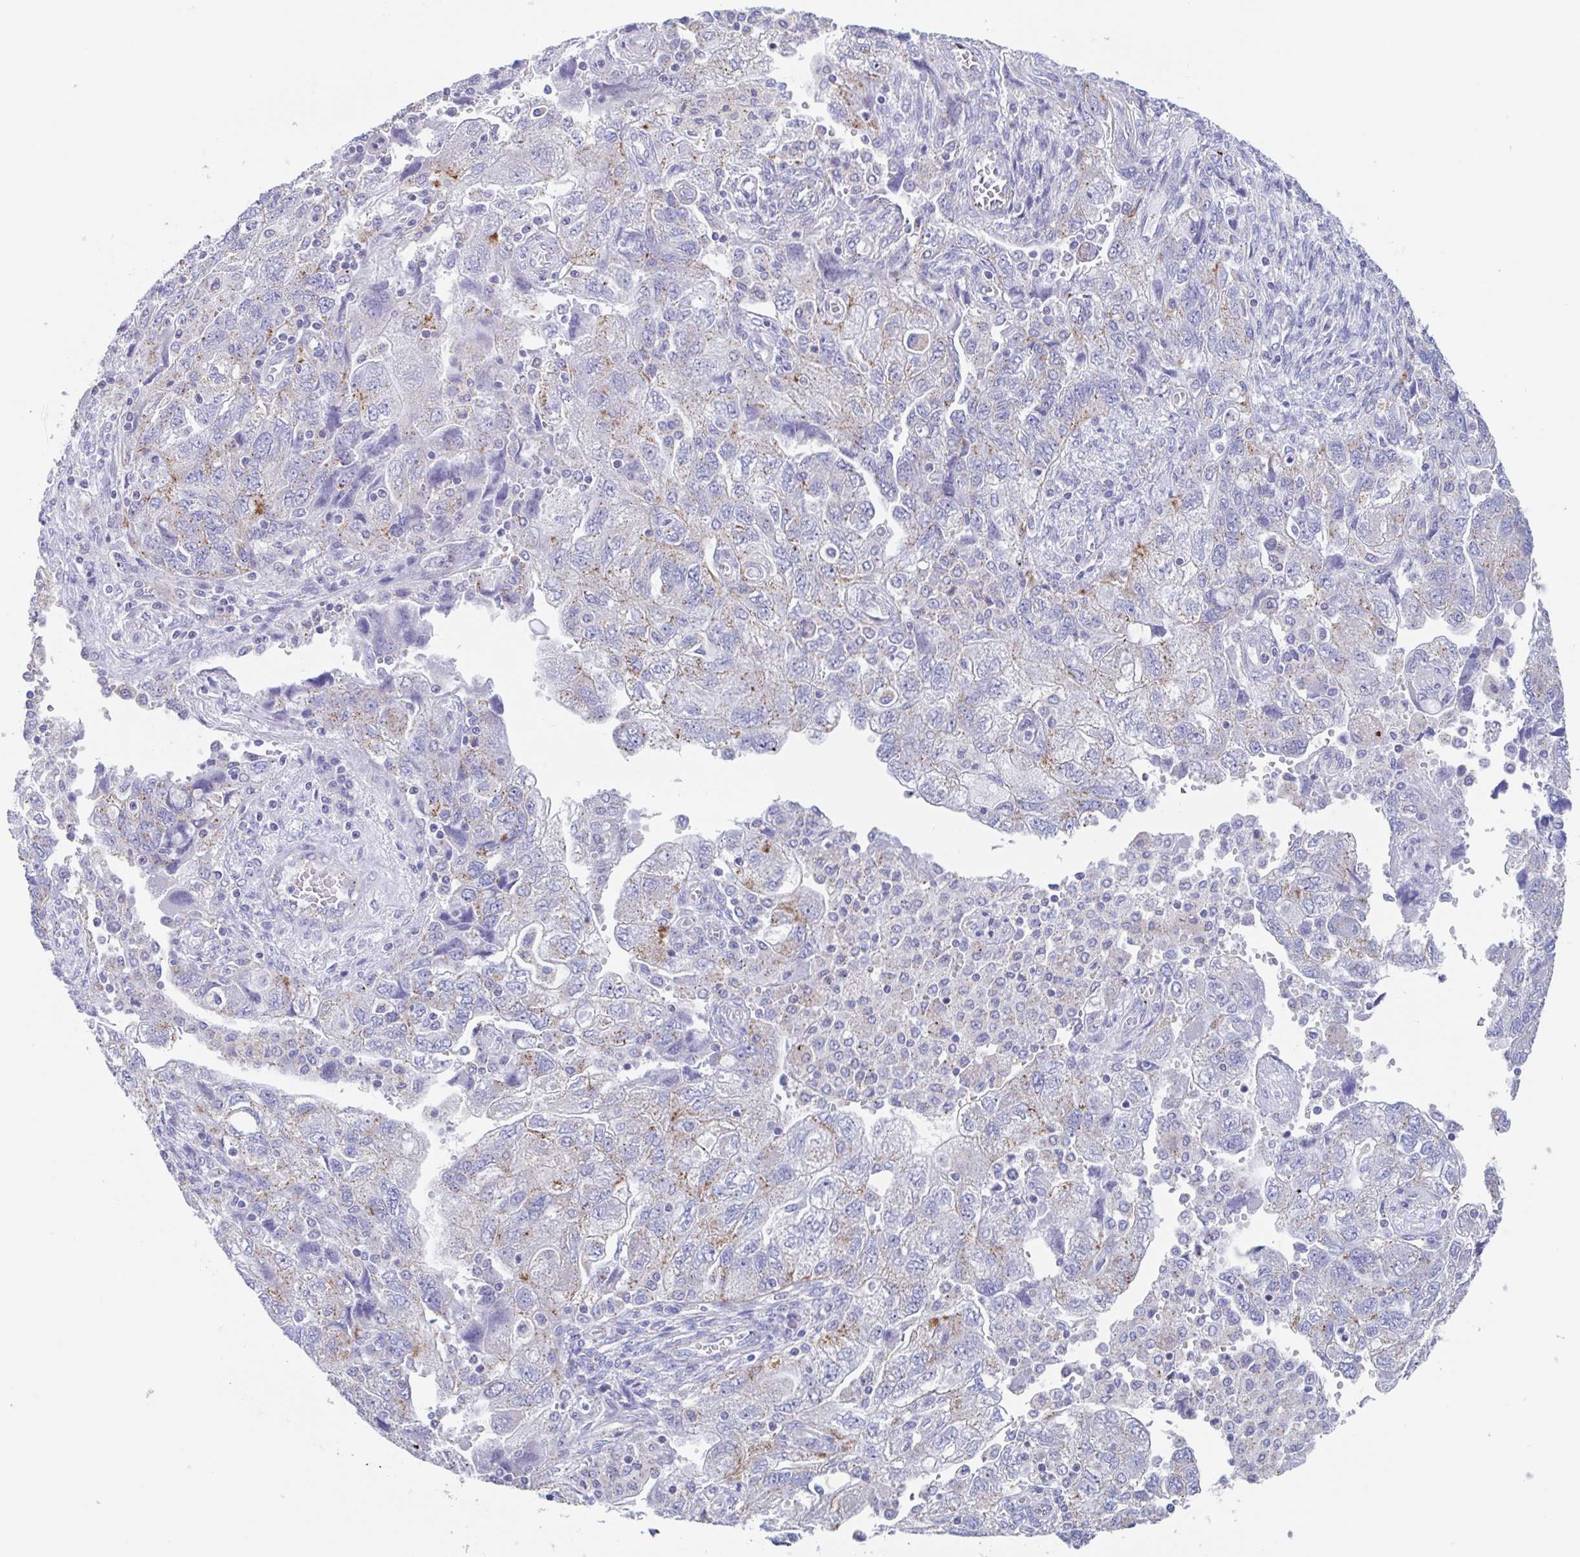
{"staining": {"intensity": "moderate", "quantity": "<25%", "location": "cytoplasmic/membranous"}, "tissue": "ovarian cancer", "cell_type": "Tumor cells", "image_type": "cancer", "snomed": [{"axis": "morphology", "description": "Carcinoma, NOS"}, {"axis": "morphology", "description": "Cystadenocarcinoma, serous, NOS"}, {"axis": "topography", "description": "Ovary"}], "caption": "Tumor cells demonstrate moderate cytoplasmic/membranous positivity in about <25% of cells in serous cystadenocarcinoma (ovarian).", "gene": "CHMP5", "patient": {"sex": "female", "age": 69}}